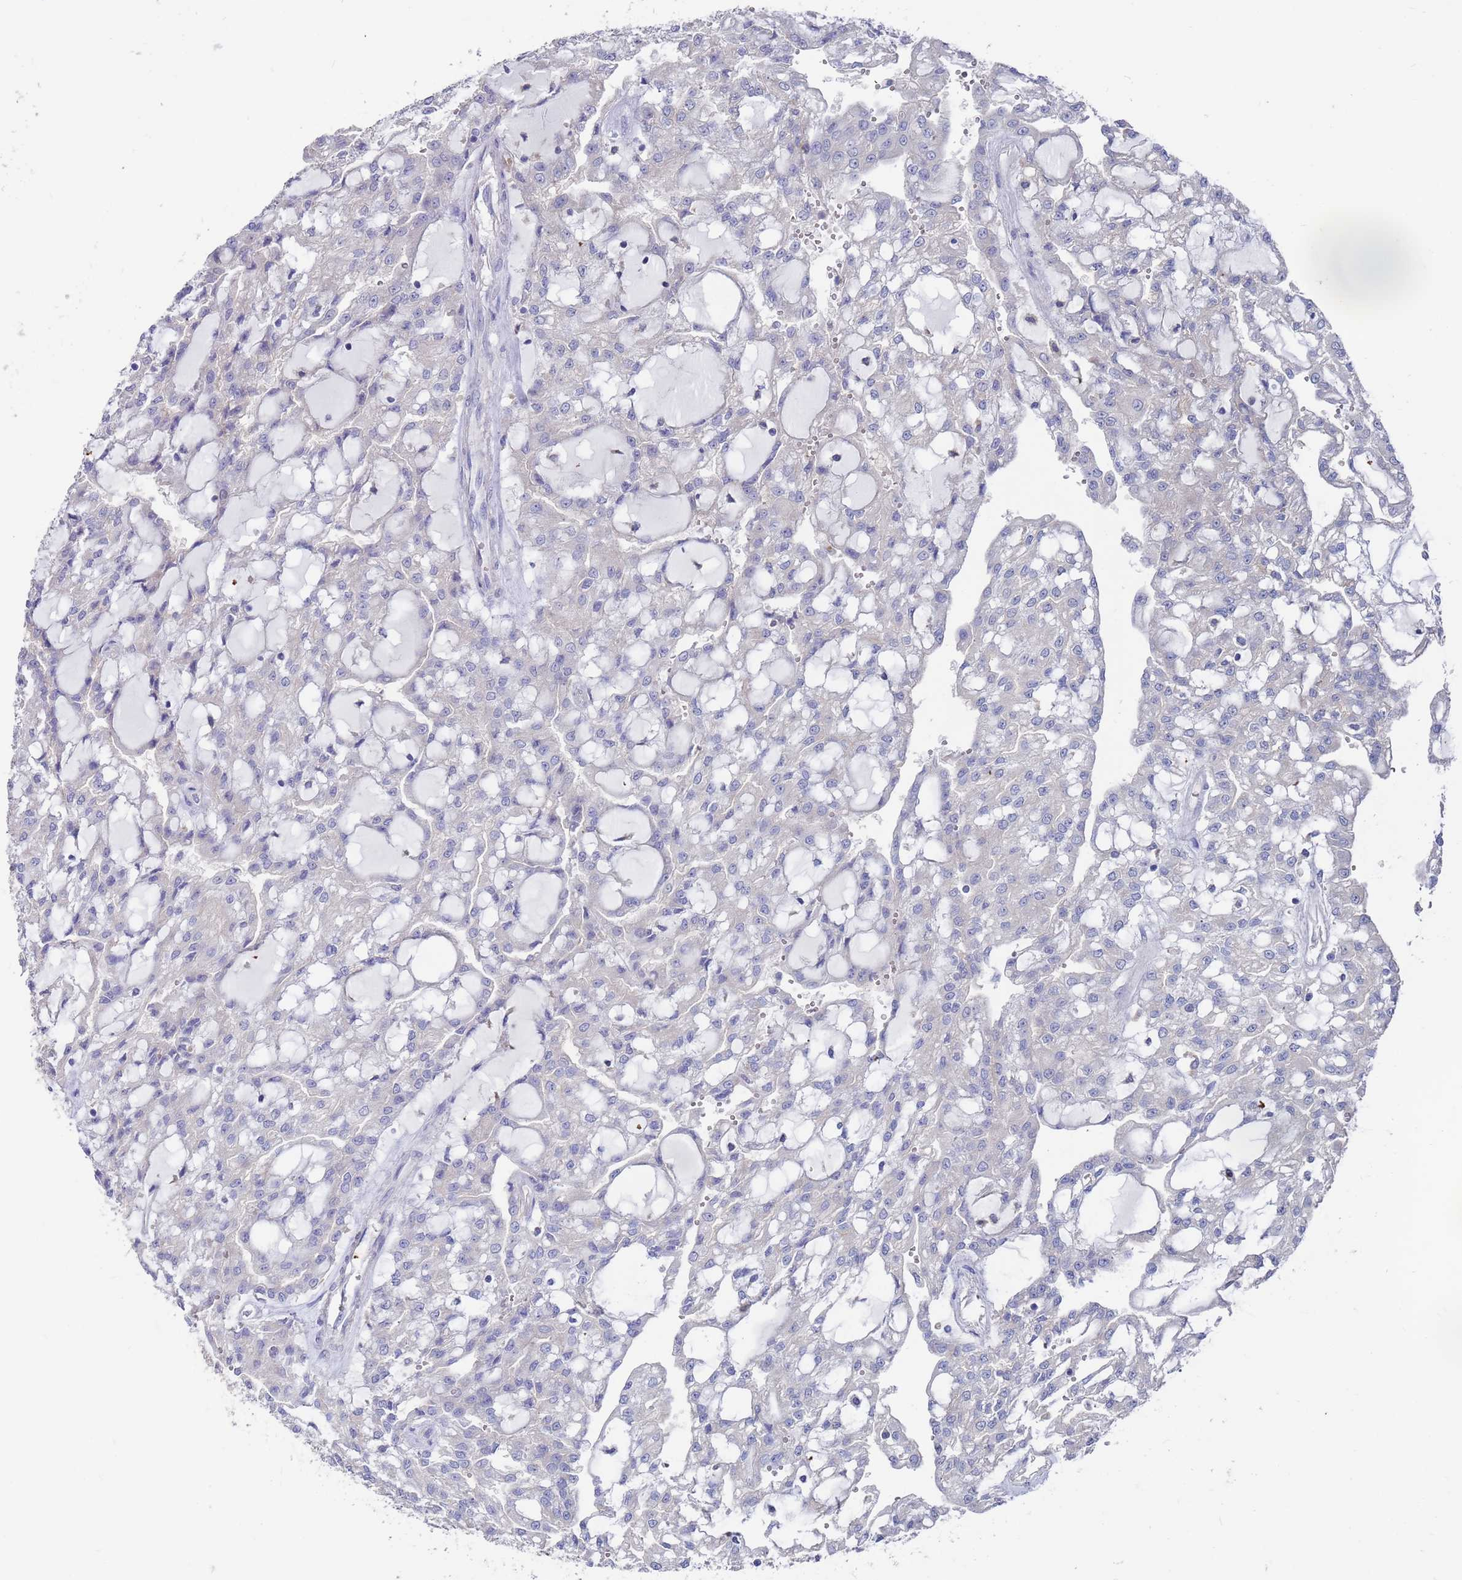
{"staining": {"intensity": "negative", "quantity": "none", "location": "none"}, "tissue": "renal cancer", "cell_type": "Tumor cells", "image_type": "cancer", "snomed": [{"axis": "morphology", "description": "Adenocarcinoma, NOS"}, {"axis": "topography", "description": "Kidney"}], "caption": "Tumor cells are negative for brown protein staining in renal adenocarcinoma.", "gene": "KRTCAP3", "patient": {"sex": "male", "age": 63}}